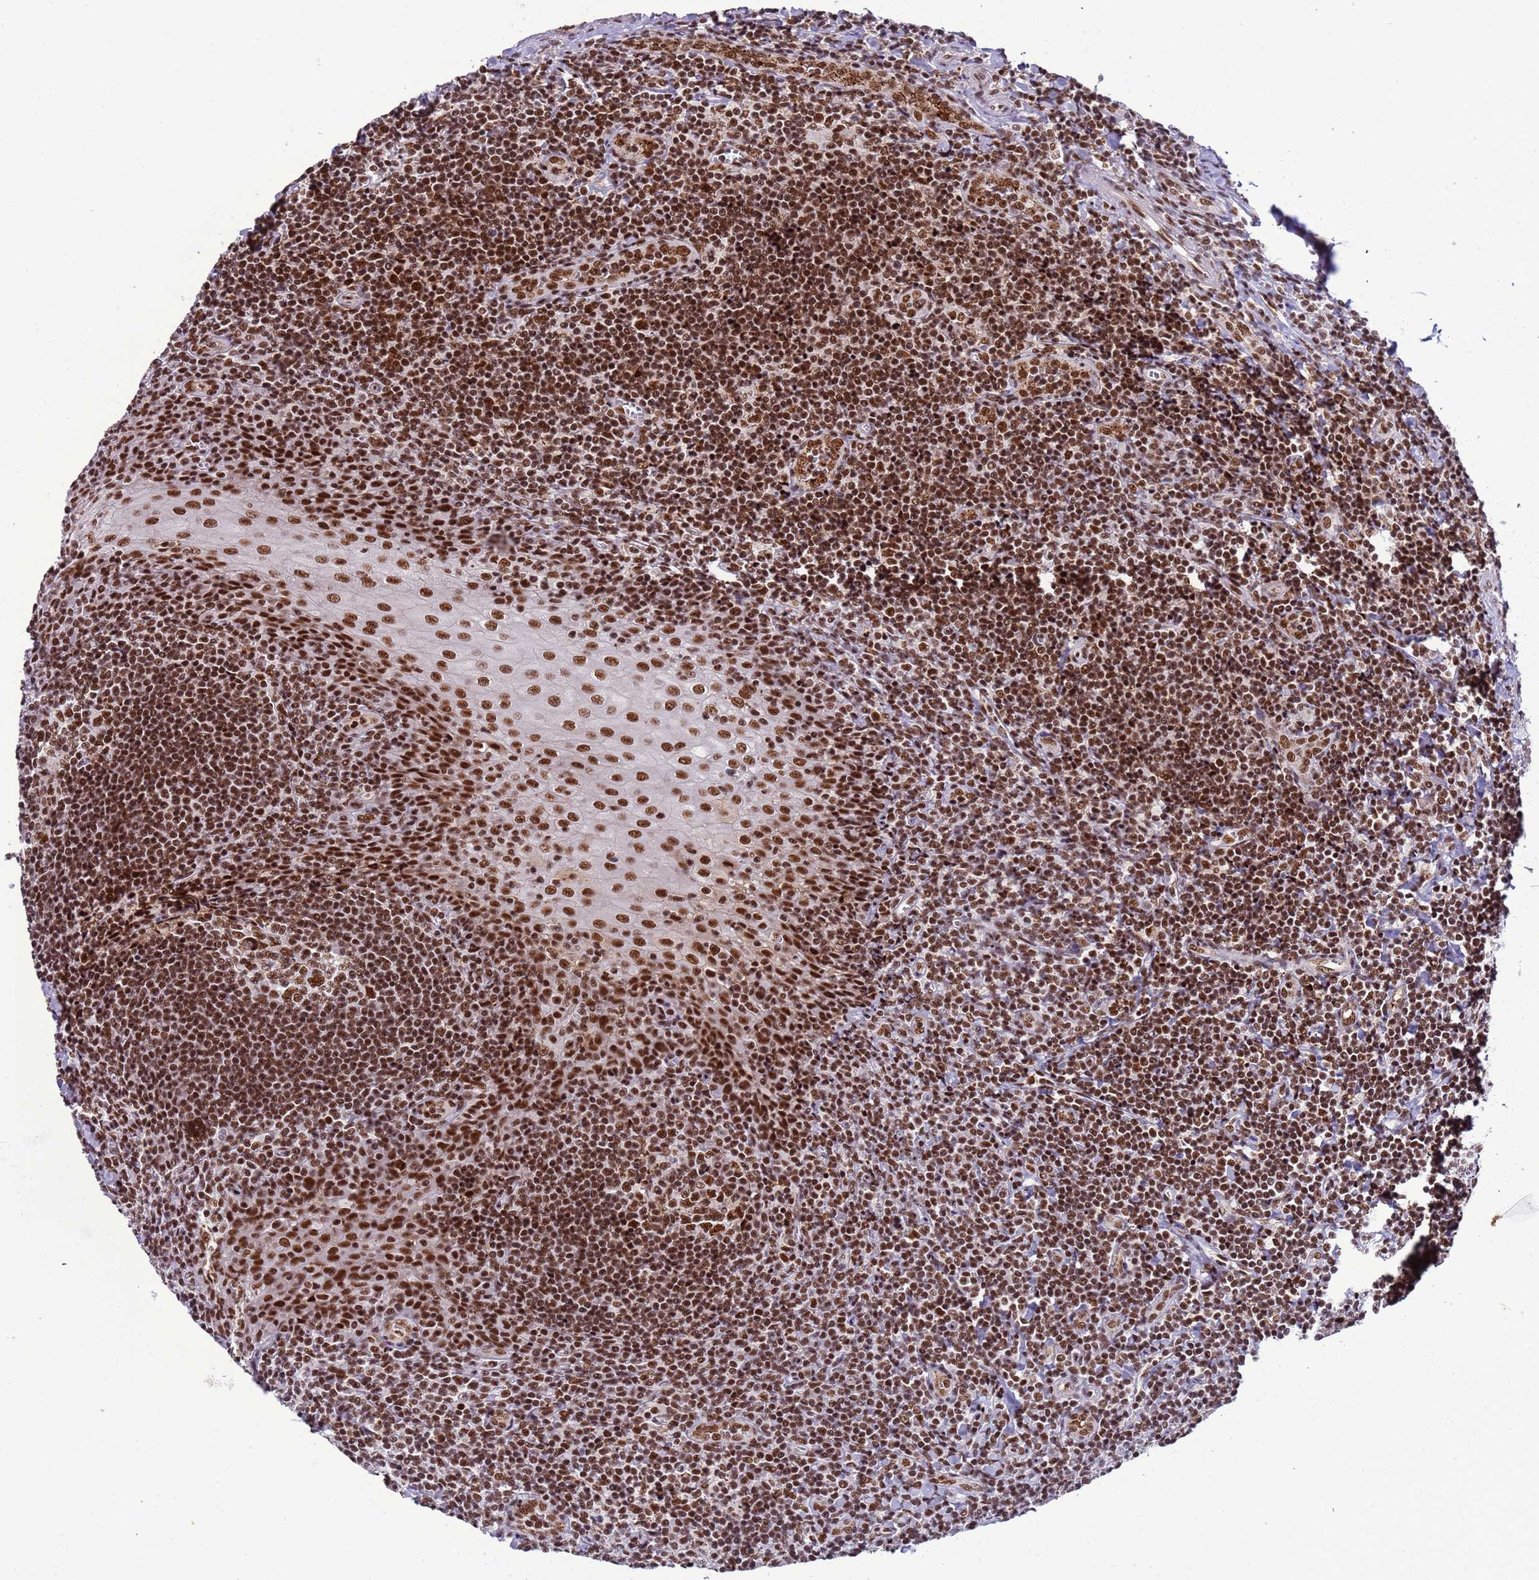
{"staining": {"intensity": "strong", "quantity": ">75%", "location": "nuclear"}, "tissue": "tonsil", "cell_type": "Germinal center cells", "image_type": "normal", "snomed": [{"axis": "morphology", "description": "Normal tissue, NOS"}, {"axis": "topography", "description": "Tonsil"}], "caption": "Immunohistochemistry (IHC) of unremarkable tonsil exhibits high levels of strong nuclear expression in about >75% of germinal center cells.", "gene": "SRRT", "patient": {"sex": "male", "age": 27}}